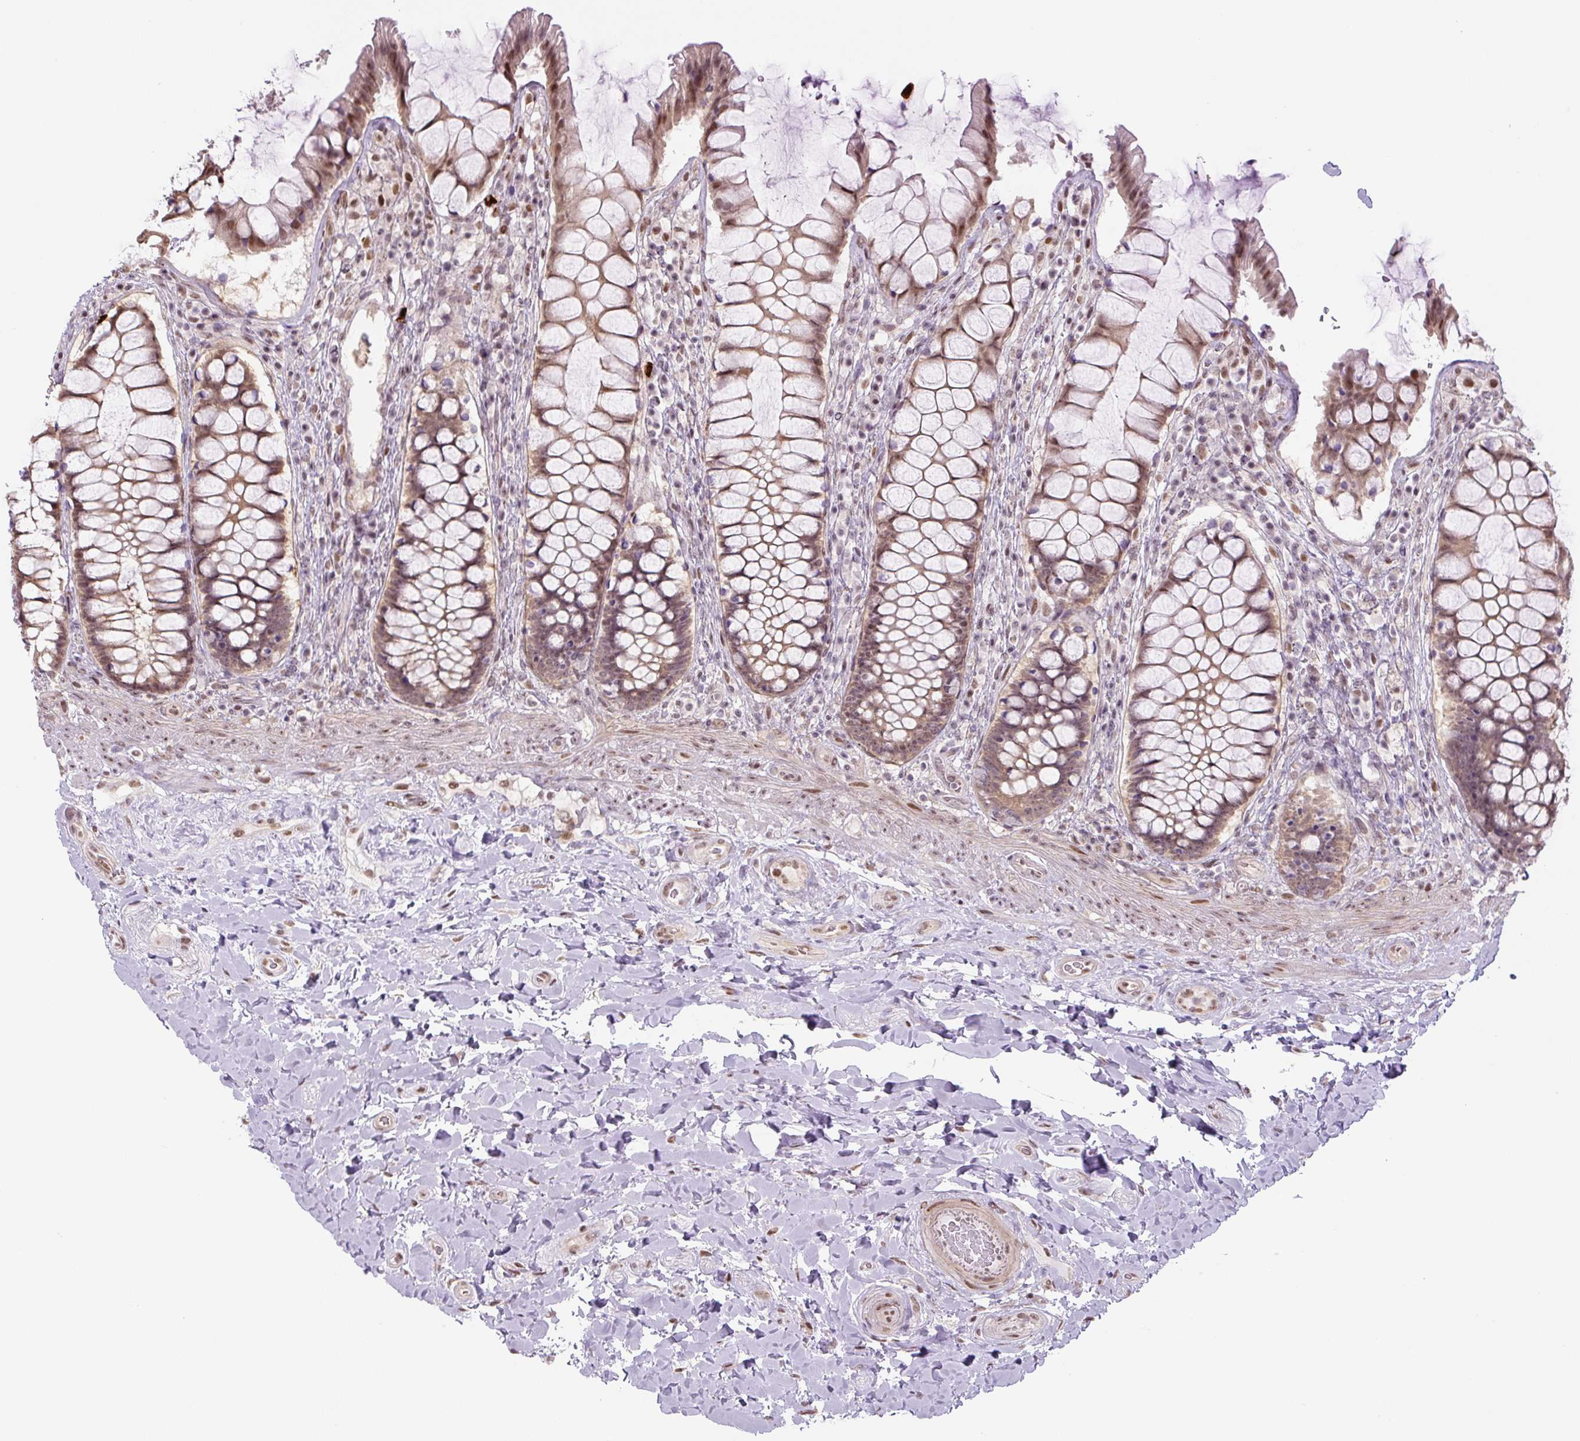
{"staining": {"intensity": "moderate", "quantity": ">75%", "location": "nuclear"}, "tissue": "rectum", "cell_type": "Glandular cells", "image_type": "normal", "snomed": [{"axis": "morphology", "description": "Normal tissue, NOS"}, {"axis": "topography", "description": "Rectum"}], "caption": "Immunohistochemistry (IHC) (DAB (3,3'-diaminobenzidine)) staining of unremarkable rectum reveals moderate nuclear protein positivity in approximately >75% of glandular cells. (Stains: DAB (3,3'-diaminobenzidine) in brown, nuclei in blue, Microscopy: brightfield microscopy at high magnification).", "gene": "TCFL5", "patient": {"sex": "female", "age": 58}}